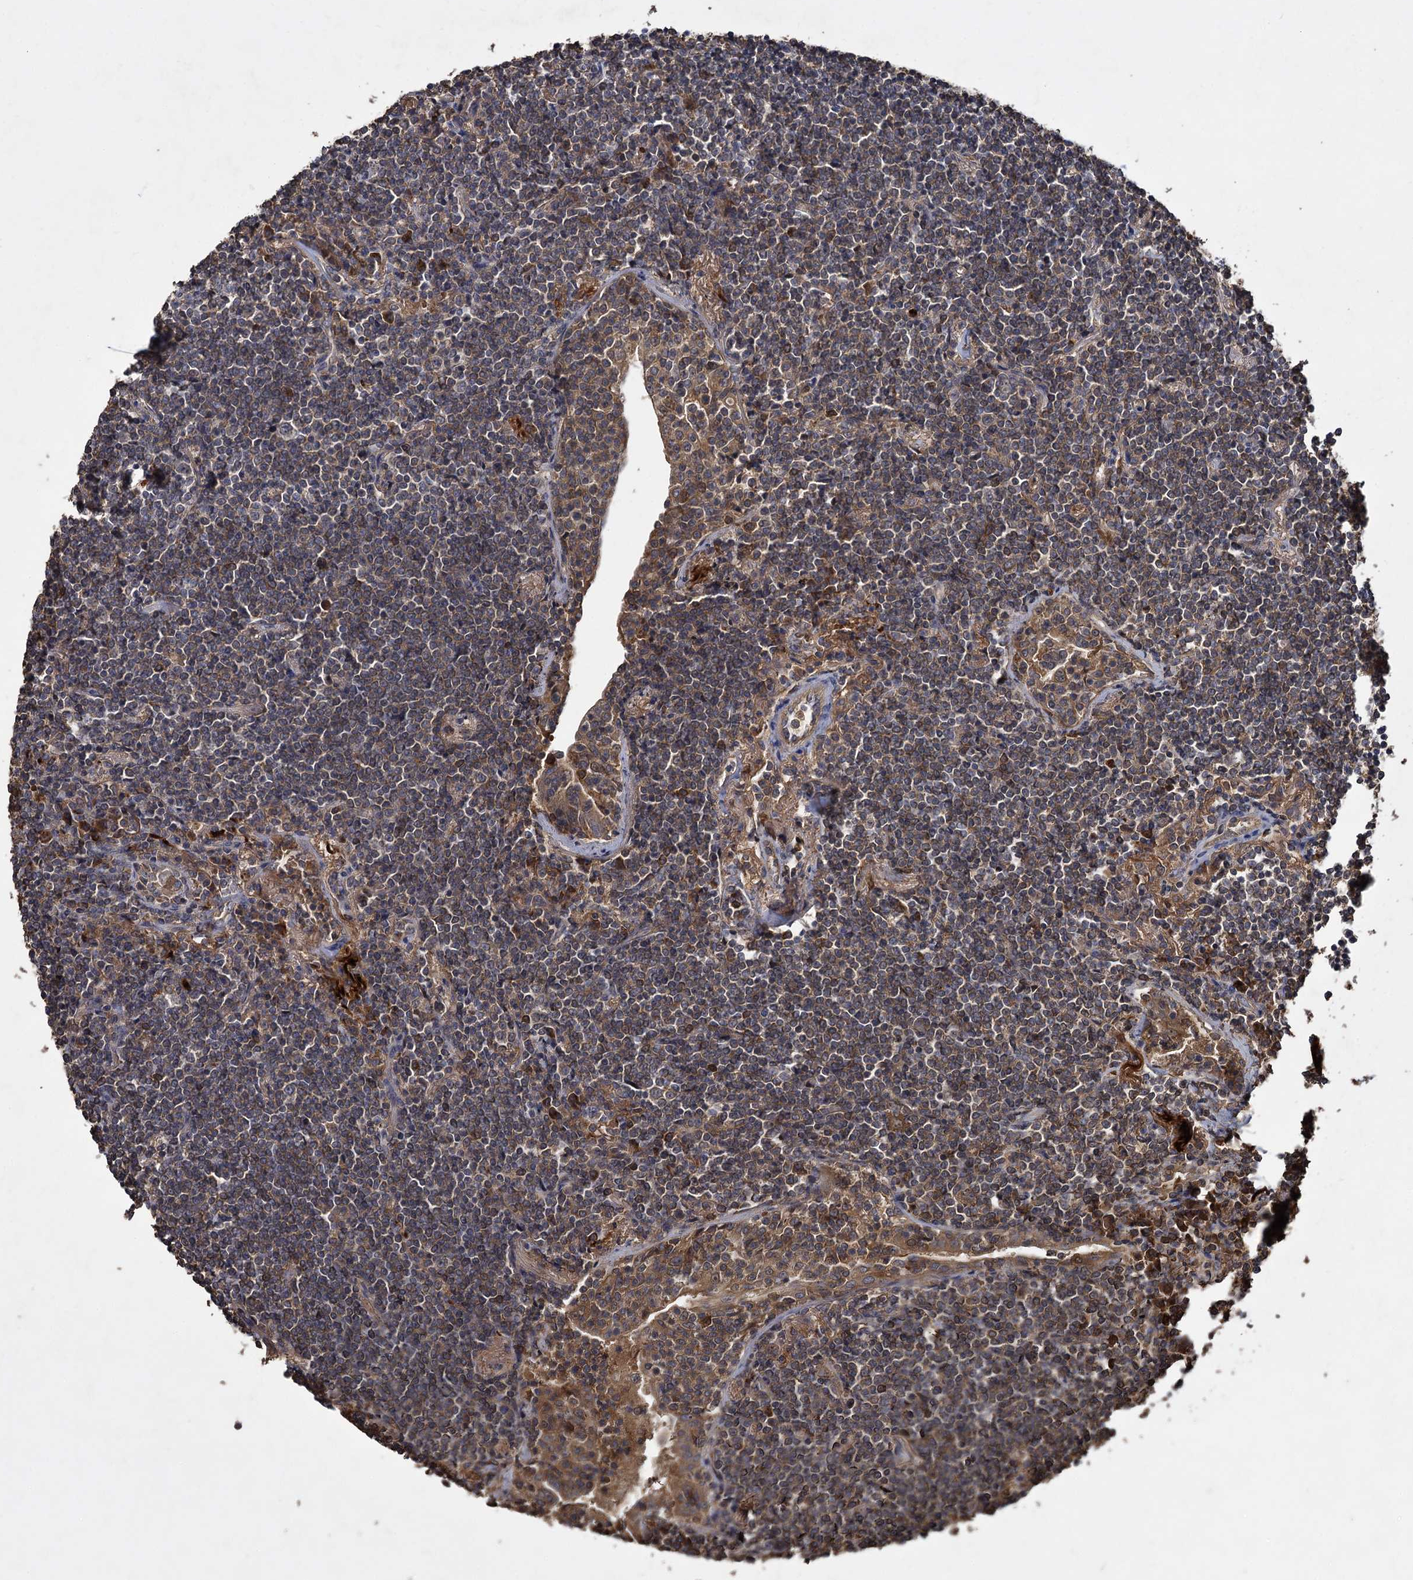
{"staining": {"intensity": "weak", "quantity": ">75%", "location": "cytoplasmic/membranous"}, "tissue": "lymphoma", "cell_type": "Tumor cells", "image_type": "cancer", "snomed": [{"axis": "morphology", "description": "Malignant lymphoma, non-Hodgkin's type, Low grade"}, {"axis": "topography", "description": "Lung"}], "caption": "Immunohistochemistry of human lymphoma shows low levels of weak cytoplasmic/membranous positivity in approximately >75% of tumor cells.", "gene": "GCLC", "patient": {"sex": "female", "age": 71}}